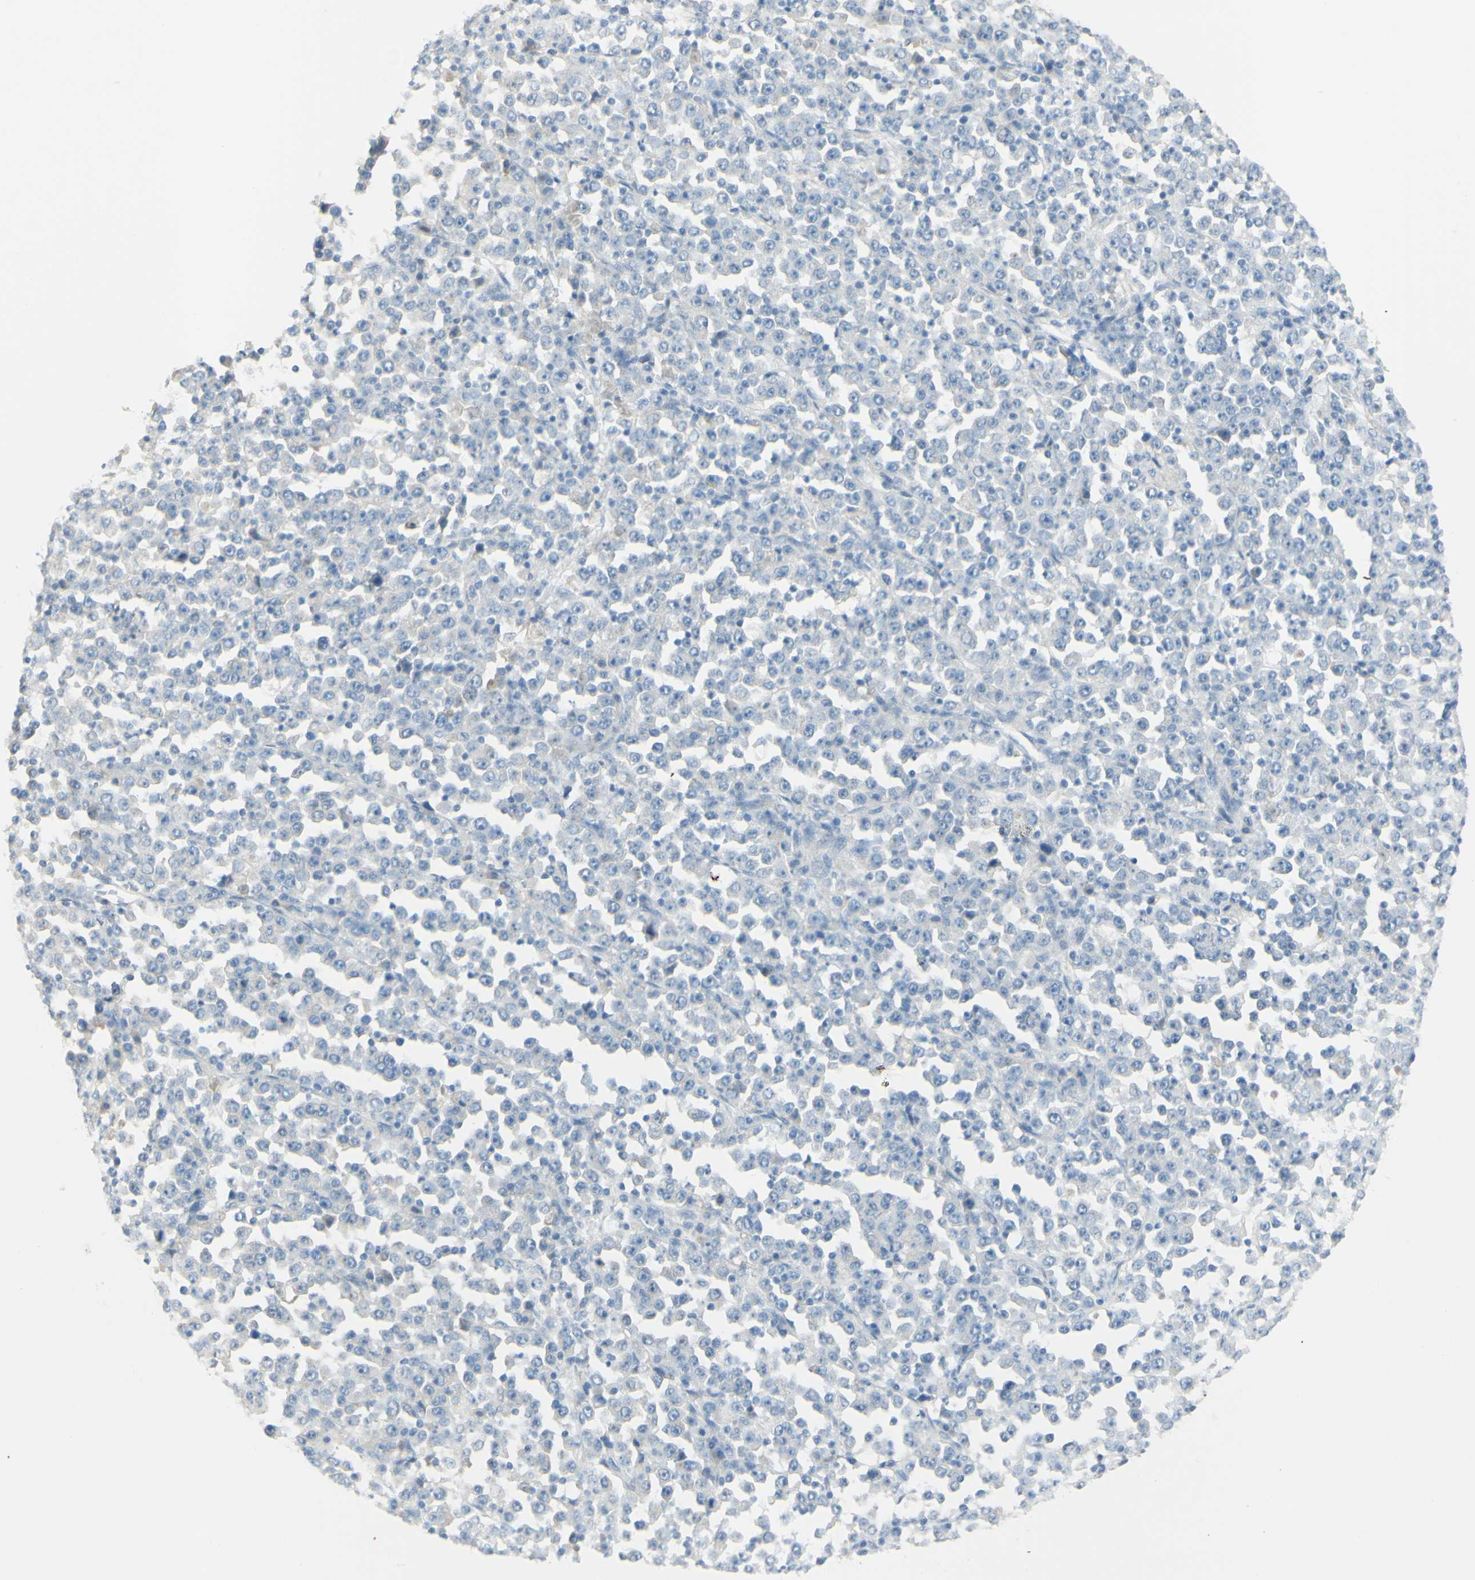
{"staining": {"intensity": "negative", "quantity": "none", "location": "none"}, "tissue": "stomach cancer", "cell_type": "Tumor cells", "image_type": "cancer", "snomed": [{"axis": "morphology", "description": "Normal tissue, NOS"}, {"axis": "morphology", "description": "Adenocarcinoma, NOS"}, {"axis": "topography", "description": "Stomach, upper"}, {"axis": "topography", "description": "Stomach"}], "caption": "The micrograph shows no significant staining in tumor cells of adenocarcinoma (stomach). Nuclei are stained in blue.", "gene": "ART3", "patient": {"sex": "male", "age": 59}}